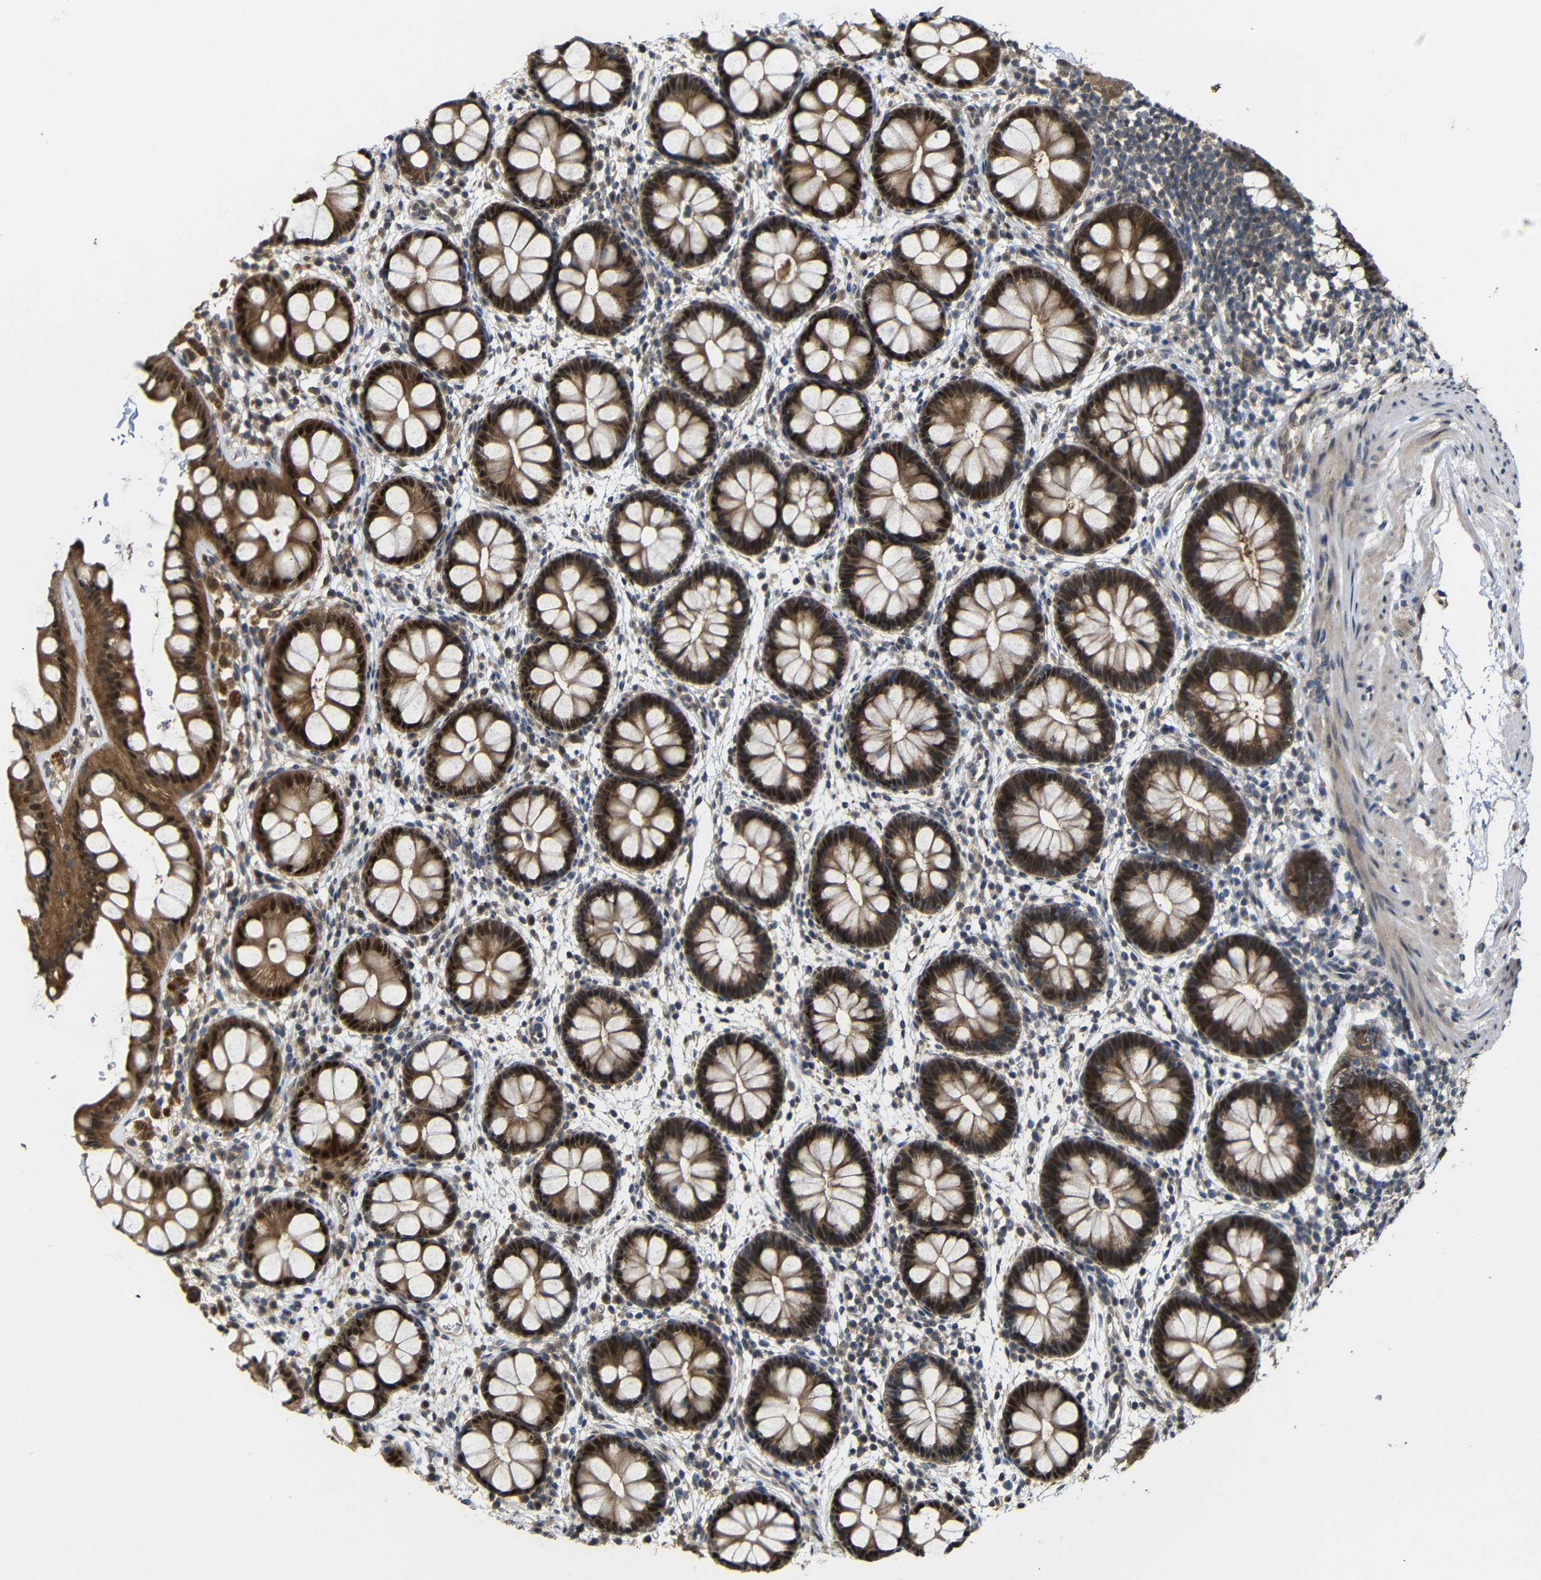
{"staining": {"intensity": "moderate", "quantity": ">75%", "location": "cytoplasmic/membranous,nuclear"}, "tissue": "rectum", "cell_type": "Glandular cells", "image_type": "normal", "snomed": [{"axis": "morphology", "description": "Normal tissue, NOS"}, {"axis": "topography", "description": "Rectum"}], "caption": "Normal rectum exhibits moderate cytoplasmic/membranous,nuclear expression in approximately >75% of glandular cells.", "gene": "ATG12", "patient": {"sex": "female", "age": 24}}